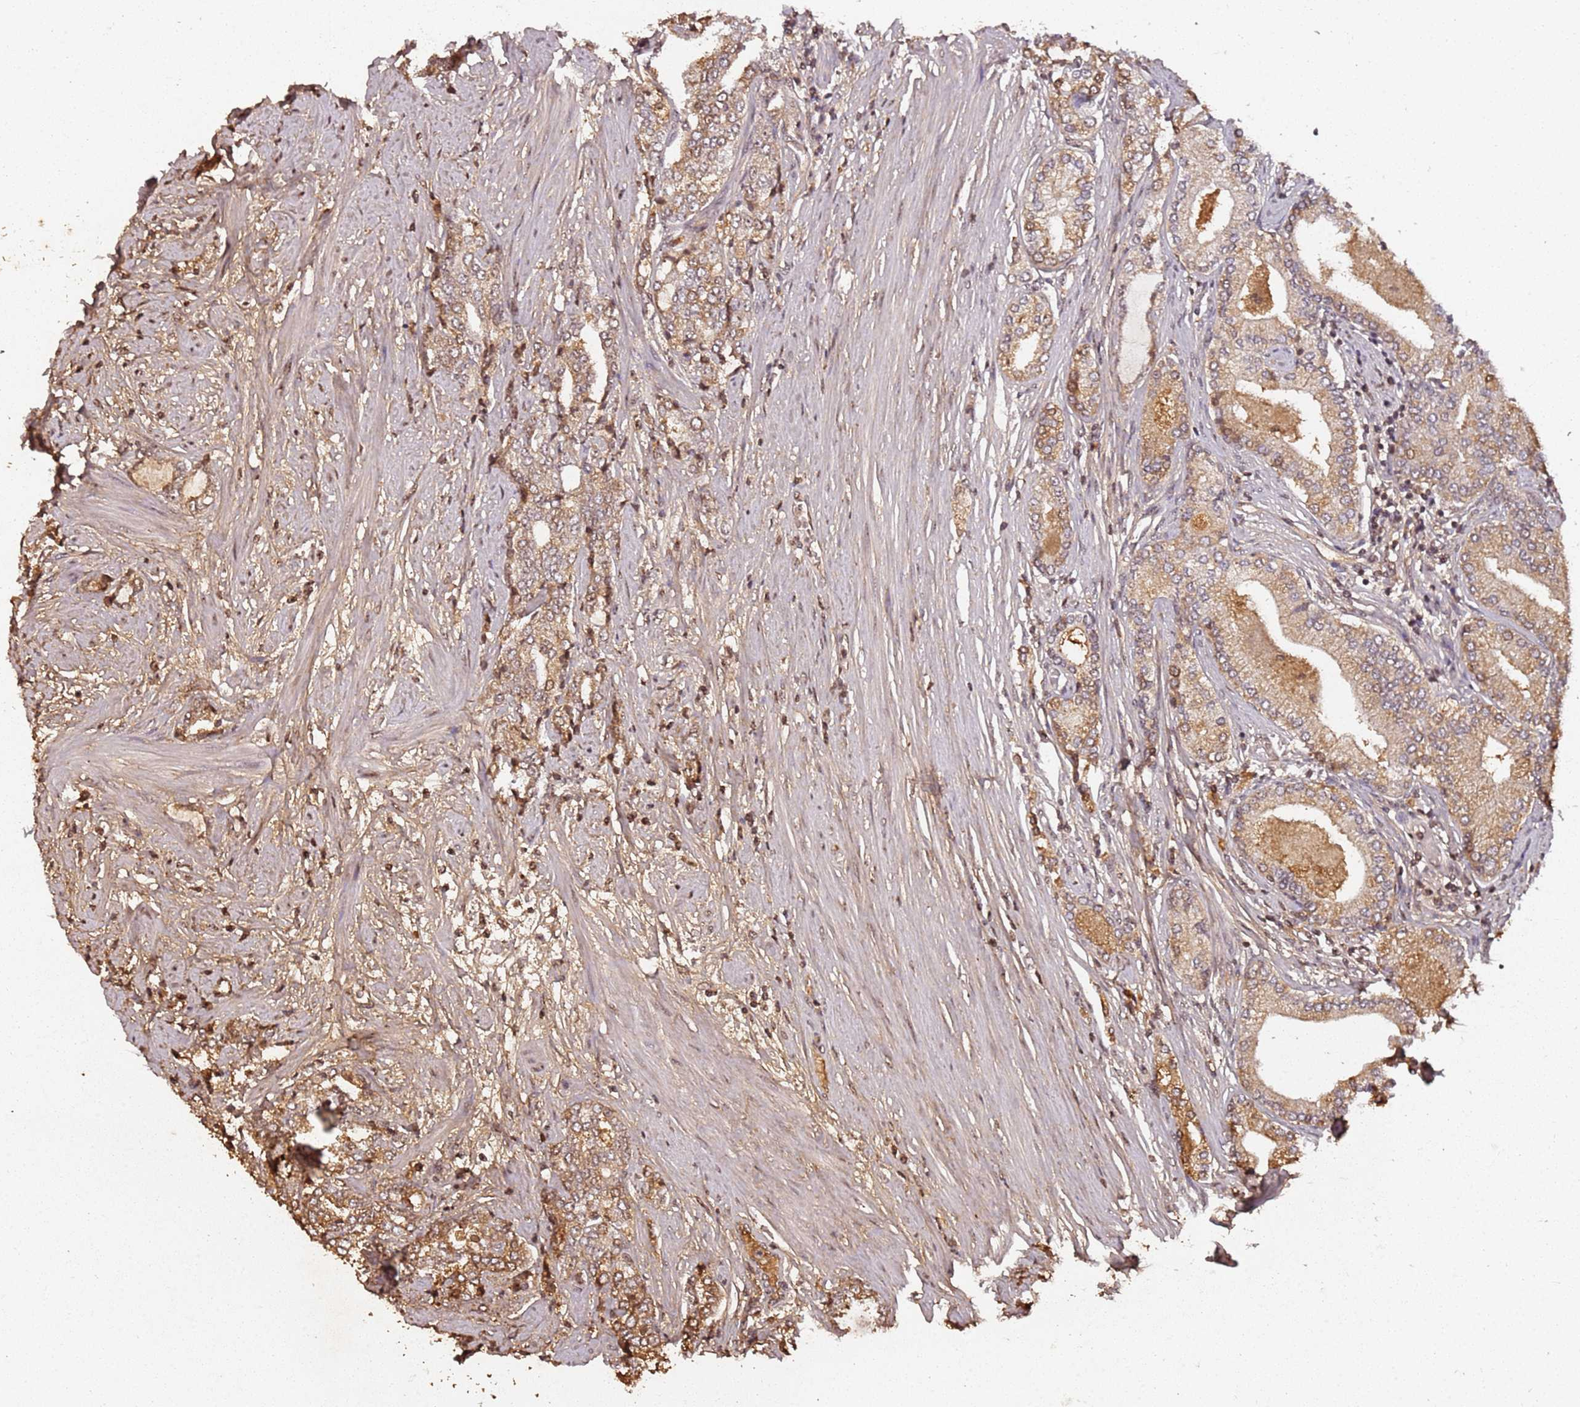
{"staining": {"intensity": "moderate", "quantity": "25%-75%", "location": "cytoplasmic/membranous,nuclear"}, "tissue": "prostate cancer", "cell_type": "Tumor cells", "image_type": "cancer", "snomed": [{"axis": "morphology", "description": "Adenocarcinoma, High grade"}, {"axis": "topography", "description": "Prostate"}], "caption": "This image displays IHC staining of human prostate cancer, with medium moderate cytoplasmic/membranous and nuclear staining in approximately 25%-75% of tumor cells.", "gene": "COL1A2", "patient": {"sex": "male", "age": 64}}